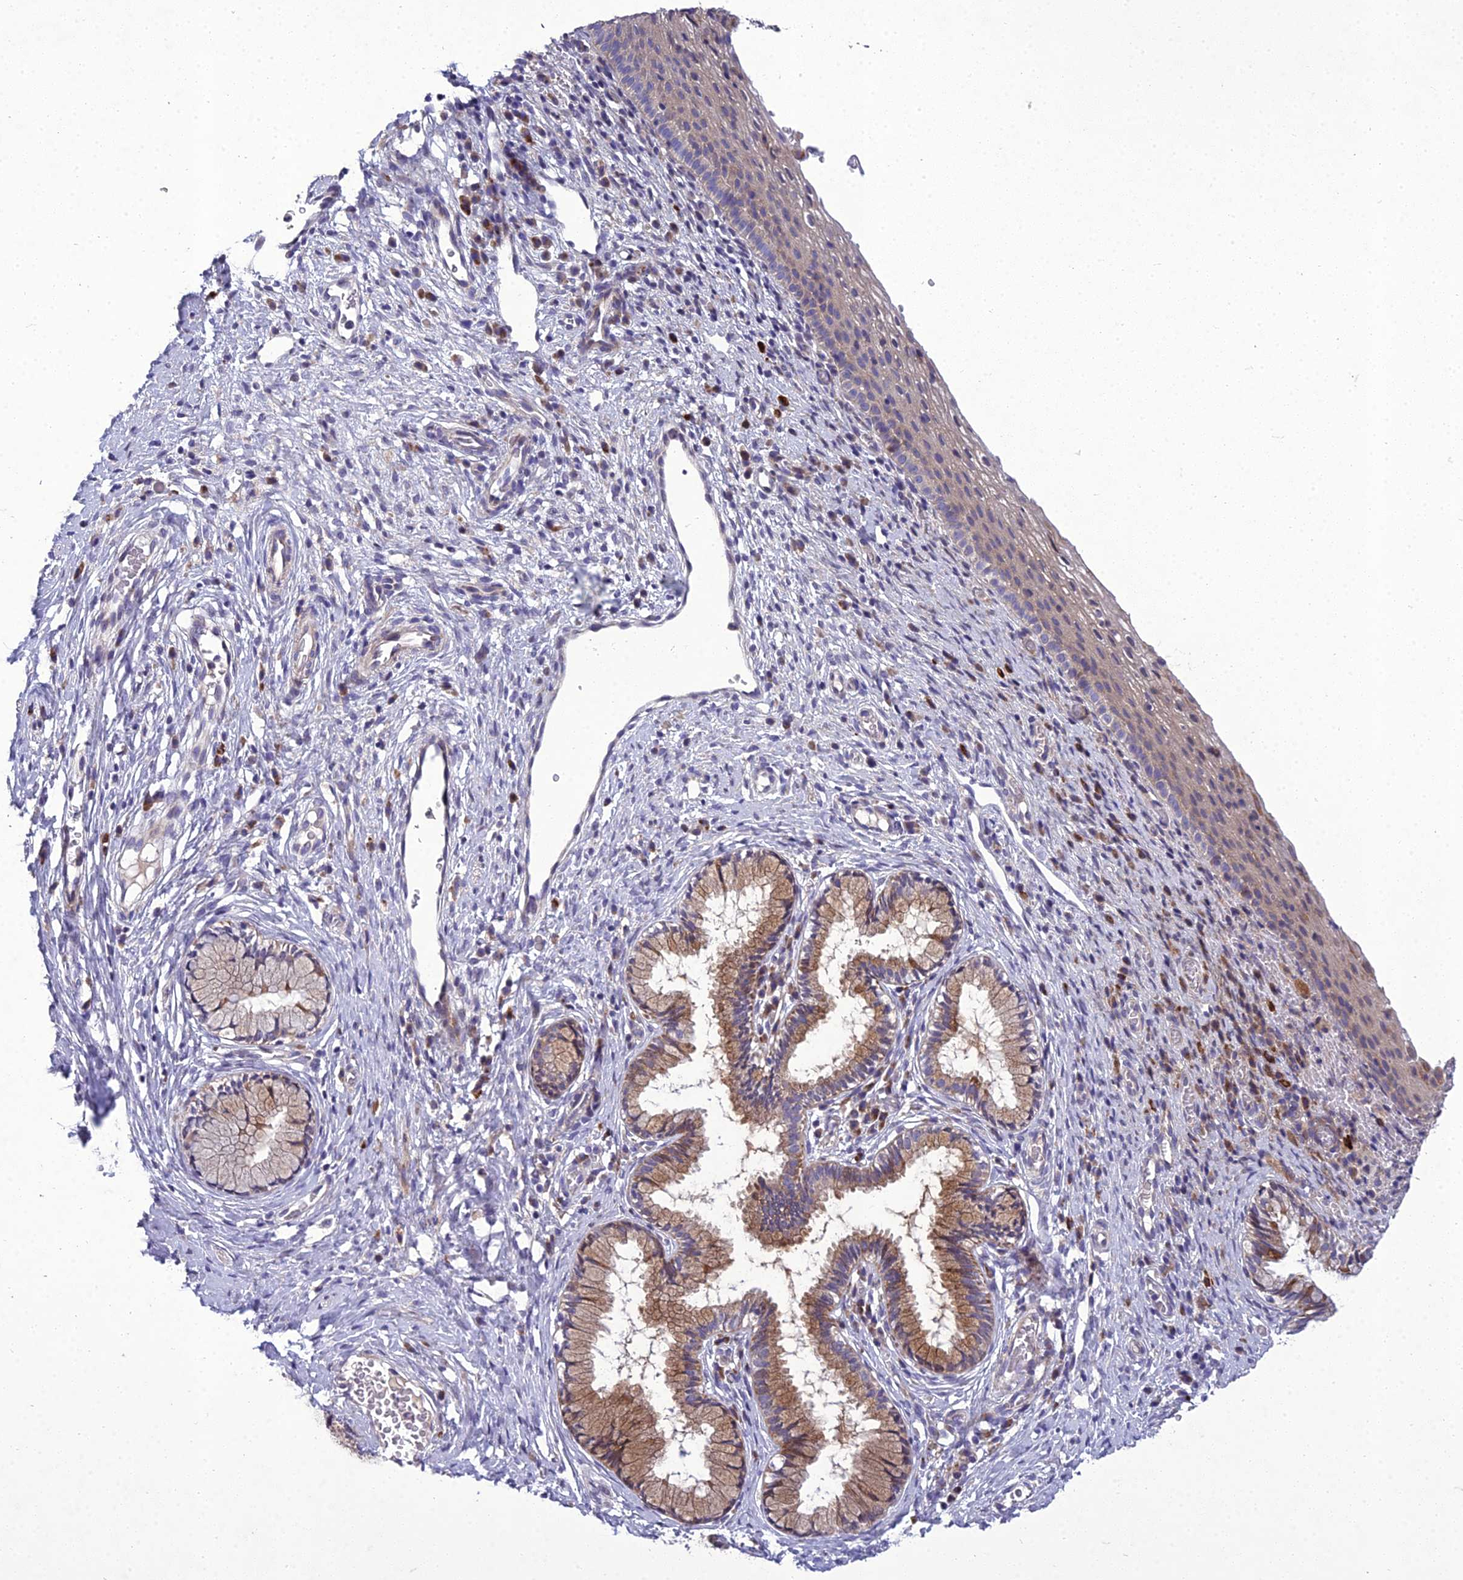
{"staining": {"intensity": "moderate", "quantity": "<25%", "location": "cytoplasmic/membranous"}, "tissue": "cervix", "cell_type": "Glandular cells", "image_type": "normal", "snomed": [{"axis": "morphology", "description": "Normal tissue, NOS"}, {"axis": "topography", "description": "Cervix"}], "caption": "Moderate cytoplasmic/membranous staining is identified in approximately <25% of glandular cells in benign cervix.", "gene": "ADIPOR2", "patient": {"sex": "female", "age": 27}}